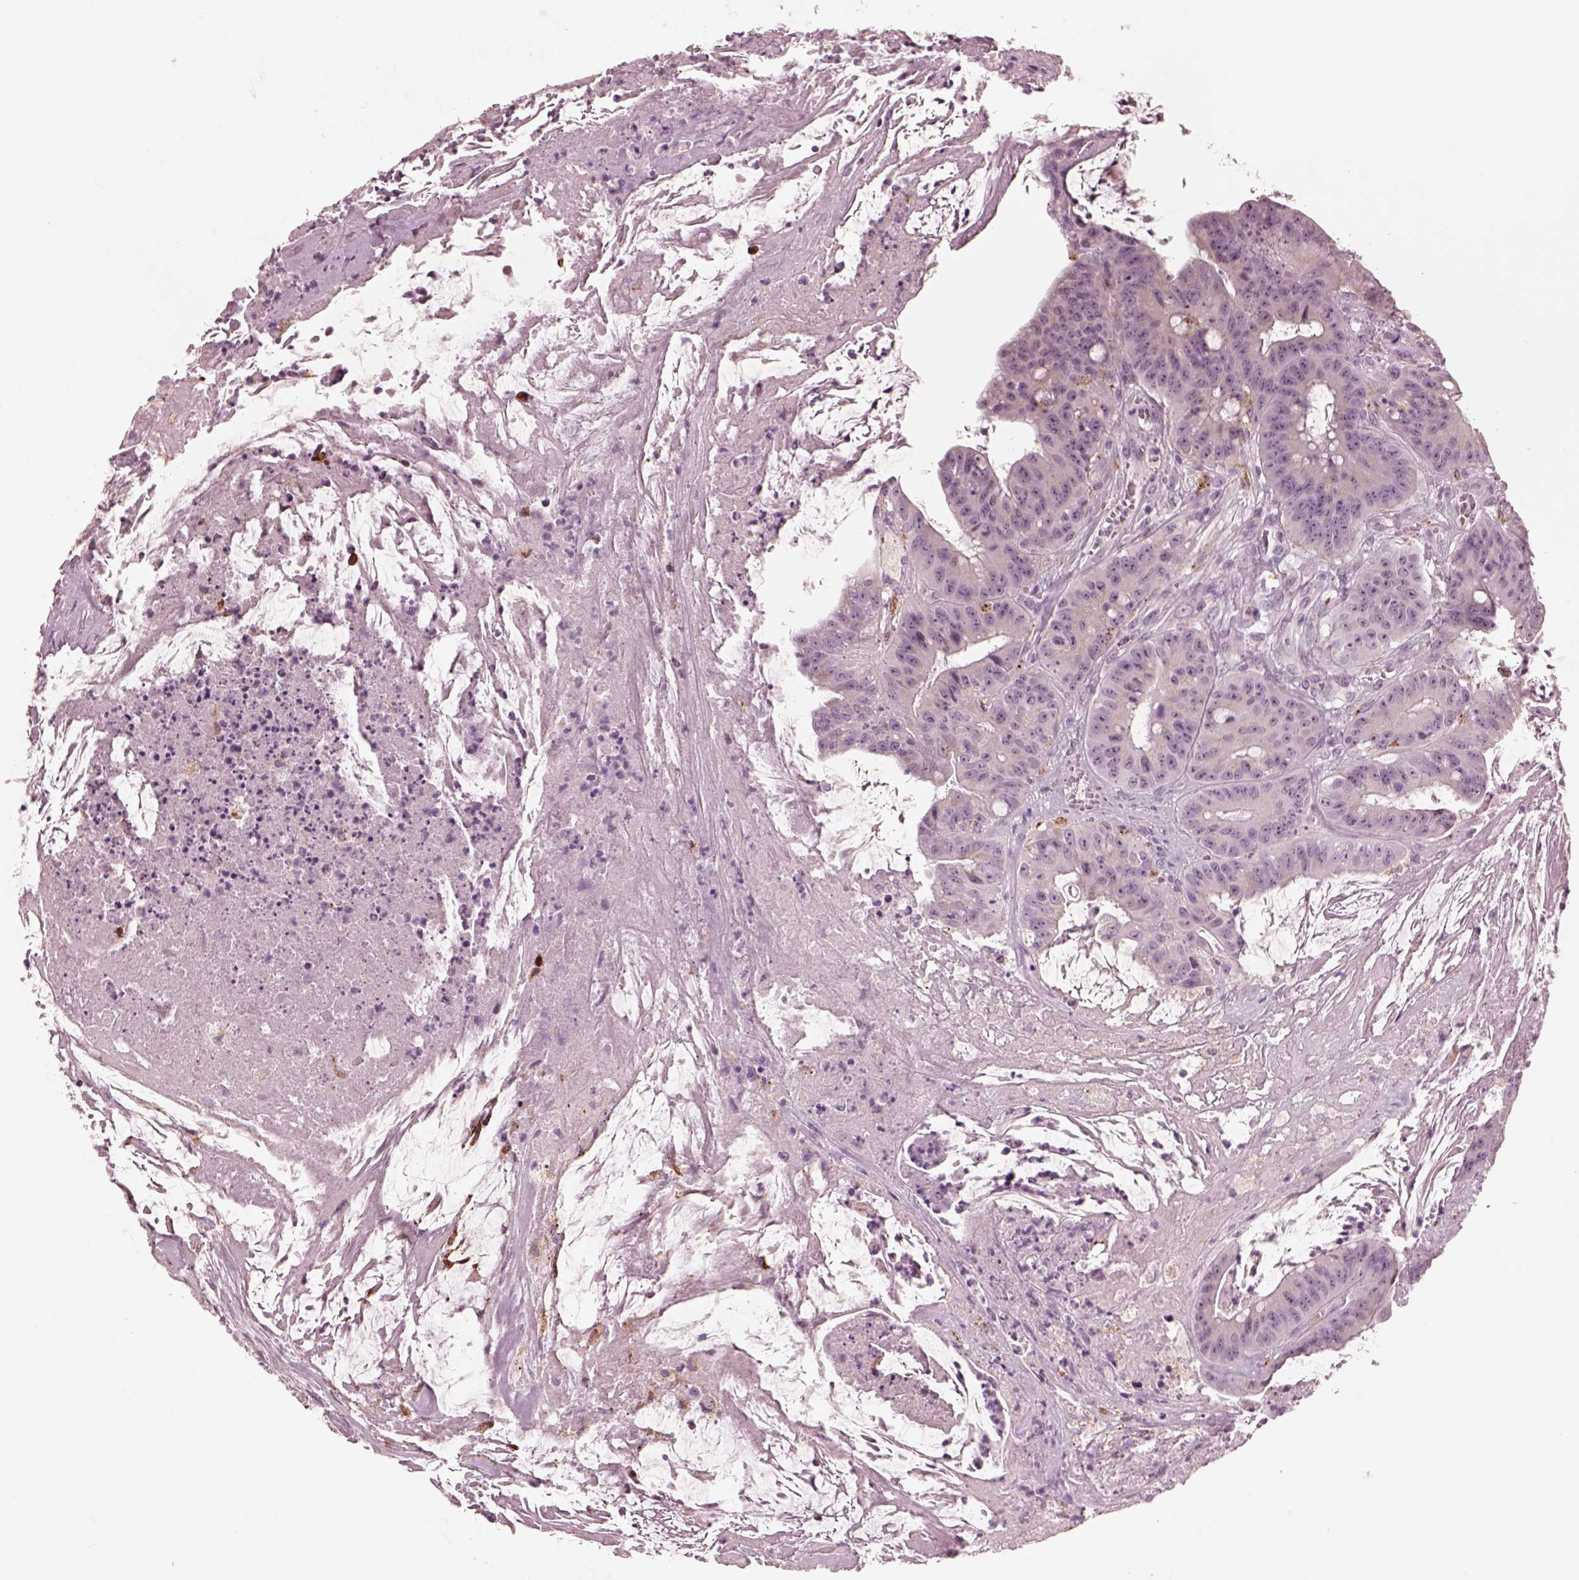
{"staining": {"intensity": "negative", "quantity": "none", "location": "none"}, "tissue": "colorectal cancer", "cell_type": "Tumor cells", "image_type": "cancer", "snomed": [{"axis": "morphology", "description": "Adenocarcinoma, NOS"}, {"axis": "topography", "description": "Colon"}], "caption": "Colorectal cancer was stained to show a protein in brown. There is no significant staining in tumor cells.", "gene": "SLAMF8", "patient": {"sex": "male", "age": 33}}